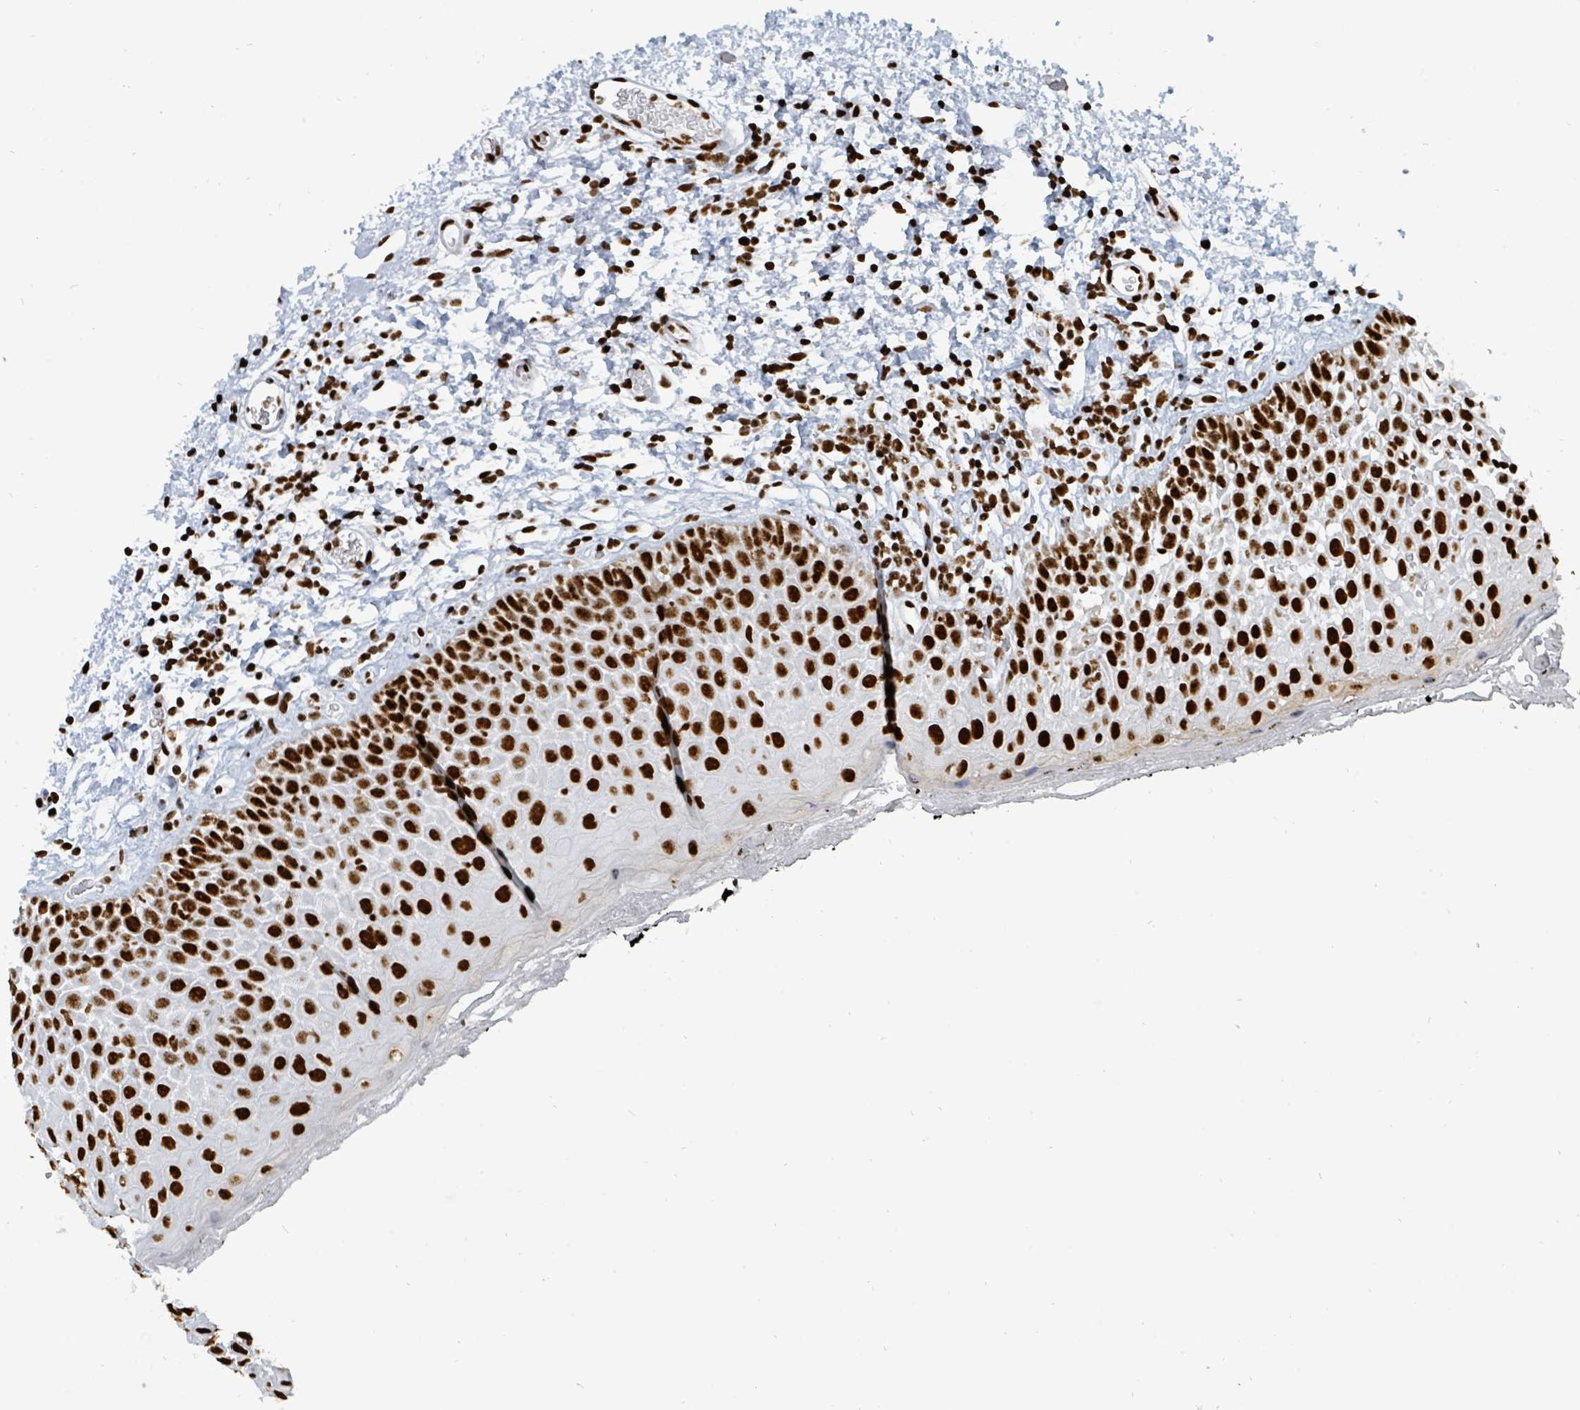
{"staining": {"intensity": "strong", "quantity": ">75%", "location": "nuclear"}, "tissue": "oral mucosa", "cell_type": "Squamous epithelial cells", "image_type": "normal", "snomed": [{"axis": "morphology", "description": "Normal tissue, NOS"}, {"axis": "morphology", "description": "Squamous cell carcinoma, NOS"}, {"axis": "topography", "description": "Oral tissue"}, {"axis": "topography", "description": "Tounge, NOS"}, {"axis": "topography", "description": "Head-Neck"}], "caption": "The immunohistochemical stain labels strong nuclear expression in squamous epithelial cells of benign oral mucosa. (DAB (3,3'-diaminobenzidine) IHC, brown staining for protein, blue staining for nuclei).", "gene": "SUMO2", "patient": {"sex": "male", "age": 76}}